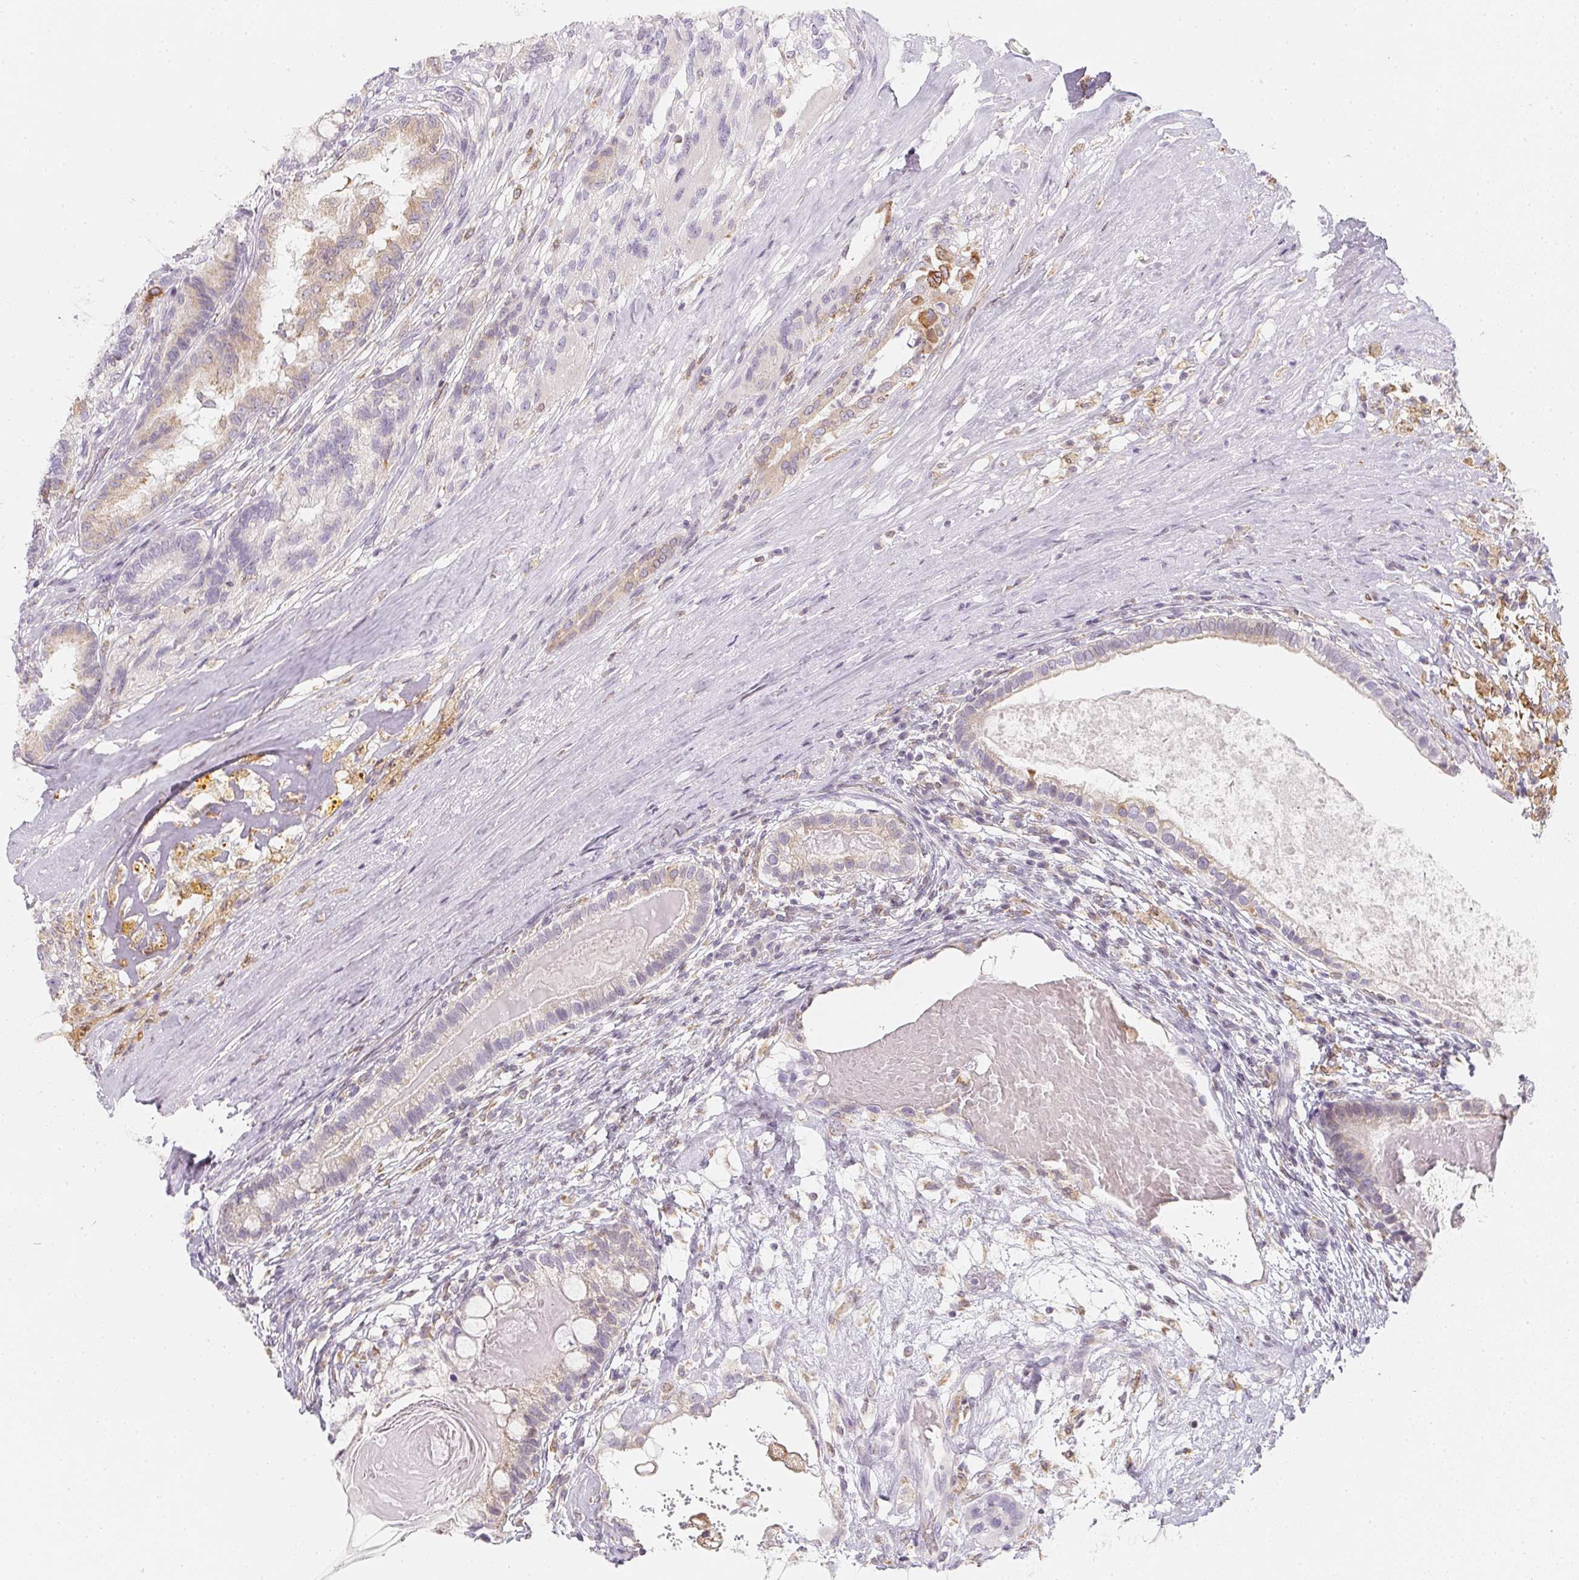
{"staining": {"intensity": "weak", "quantity": "25%-75%", "location": "cytoplasmic/membranous"}, "tissue": "testis cancer", "cell_type": "Tumor cells", "image_type": "cancer", "snomed": [{"axis": "morphology", "description": "Seminoma, NOS"}, {"axis": "morphology", "description": "Carcinoma, Embryonal, NOS"}, {"axis": "topography", "description": "Testis"}], "caption": "Testis embryonal carcinoma stained with DAB (3,3'-diaminobenzidine) immunohistochemistry demonstrates low levels of weak cytoplasmic/membranous positivity in about 25%-75% of tumor cells. The protein is stained brown, and the nuclei are stained in blue (DAB (3,3'-diaminobenzidine) IHC with brightfield microscopy, high magnification).", "gene": "SOAT1", "patient": {"sex": "male", "age": 41}}